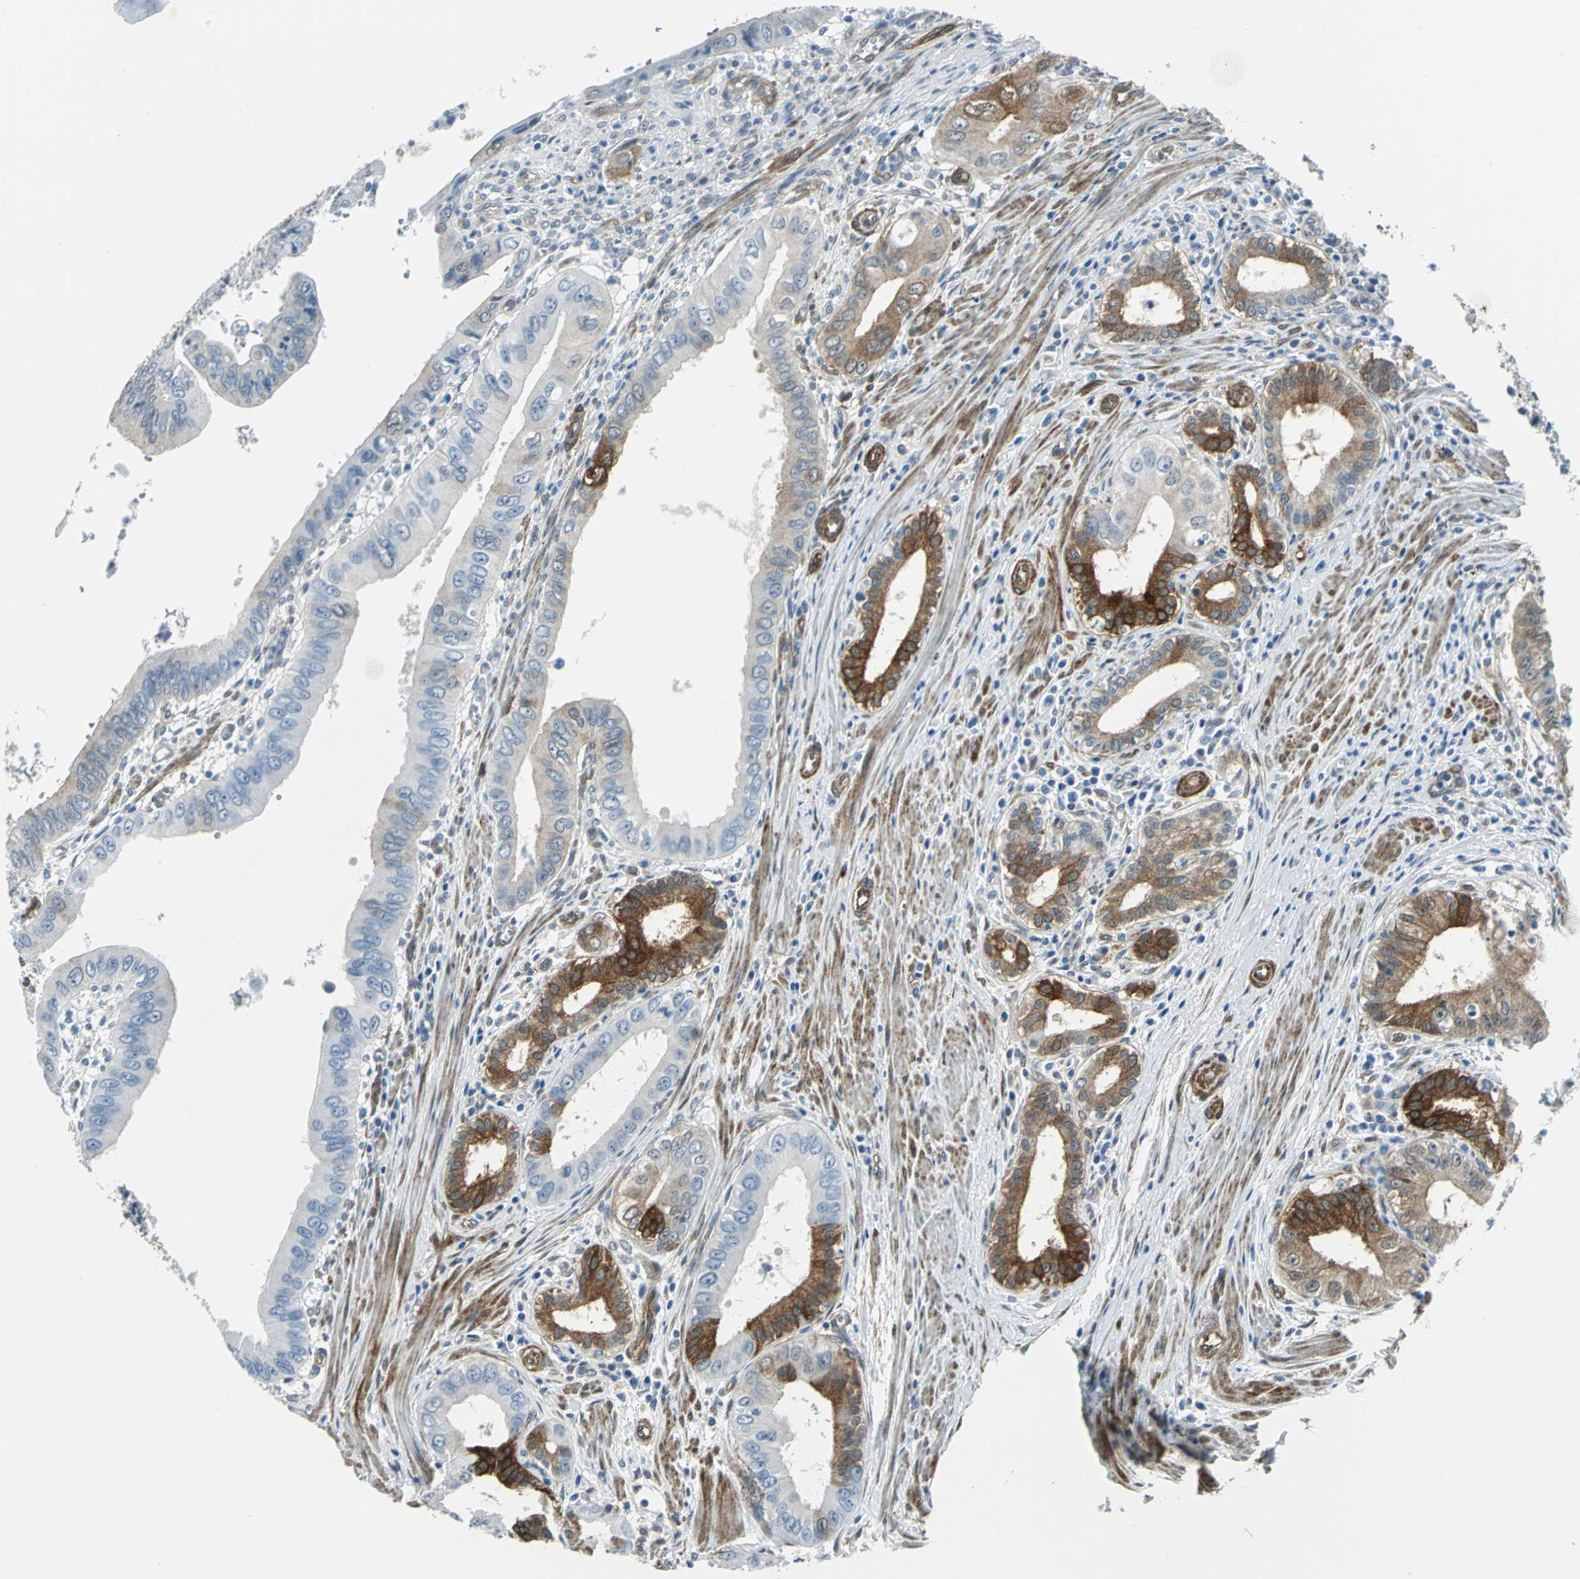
{"staining": {"intensity": "moderate", "quantity": "25%-75%", "location": "cytoplasmic/membranous"}, "tissue": "pancreatic cancer", "cell_type": "Tumor cells", "image_type": "cancer", "snomed": [{"axis": "morphology", "description": "Normal tissue, NOS"}, {"axis": "topography", "description": "Lymph node"}], "caption": "Tumor cells display medium levels of moderate cytoplasmic/membranous expression in about 25%-75% of cells in pancreatic cancer. Immunohistochemistry stains the protein of interest in brown and the nuclei are stained blue.", "gene": "HSPB1", "patient": {"sex": "male", "age": 50}}